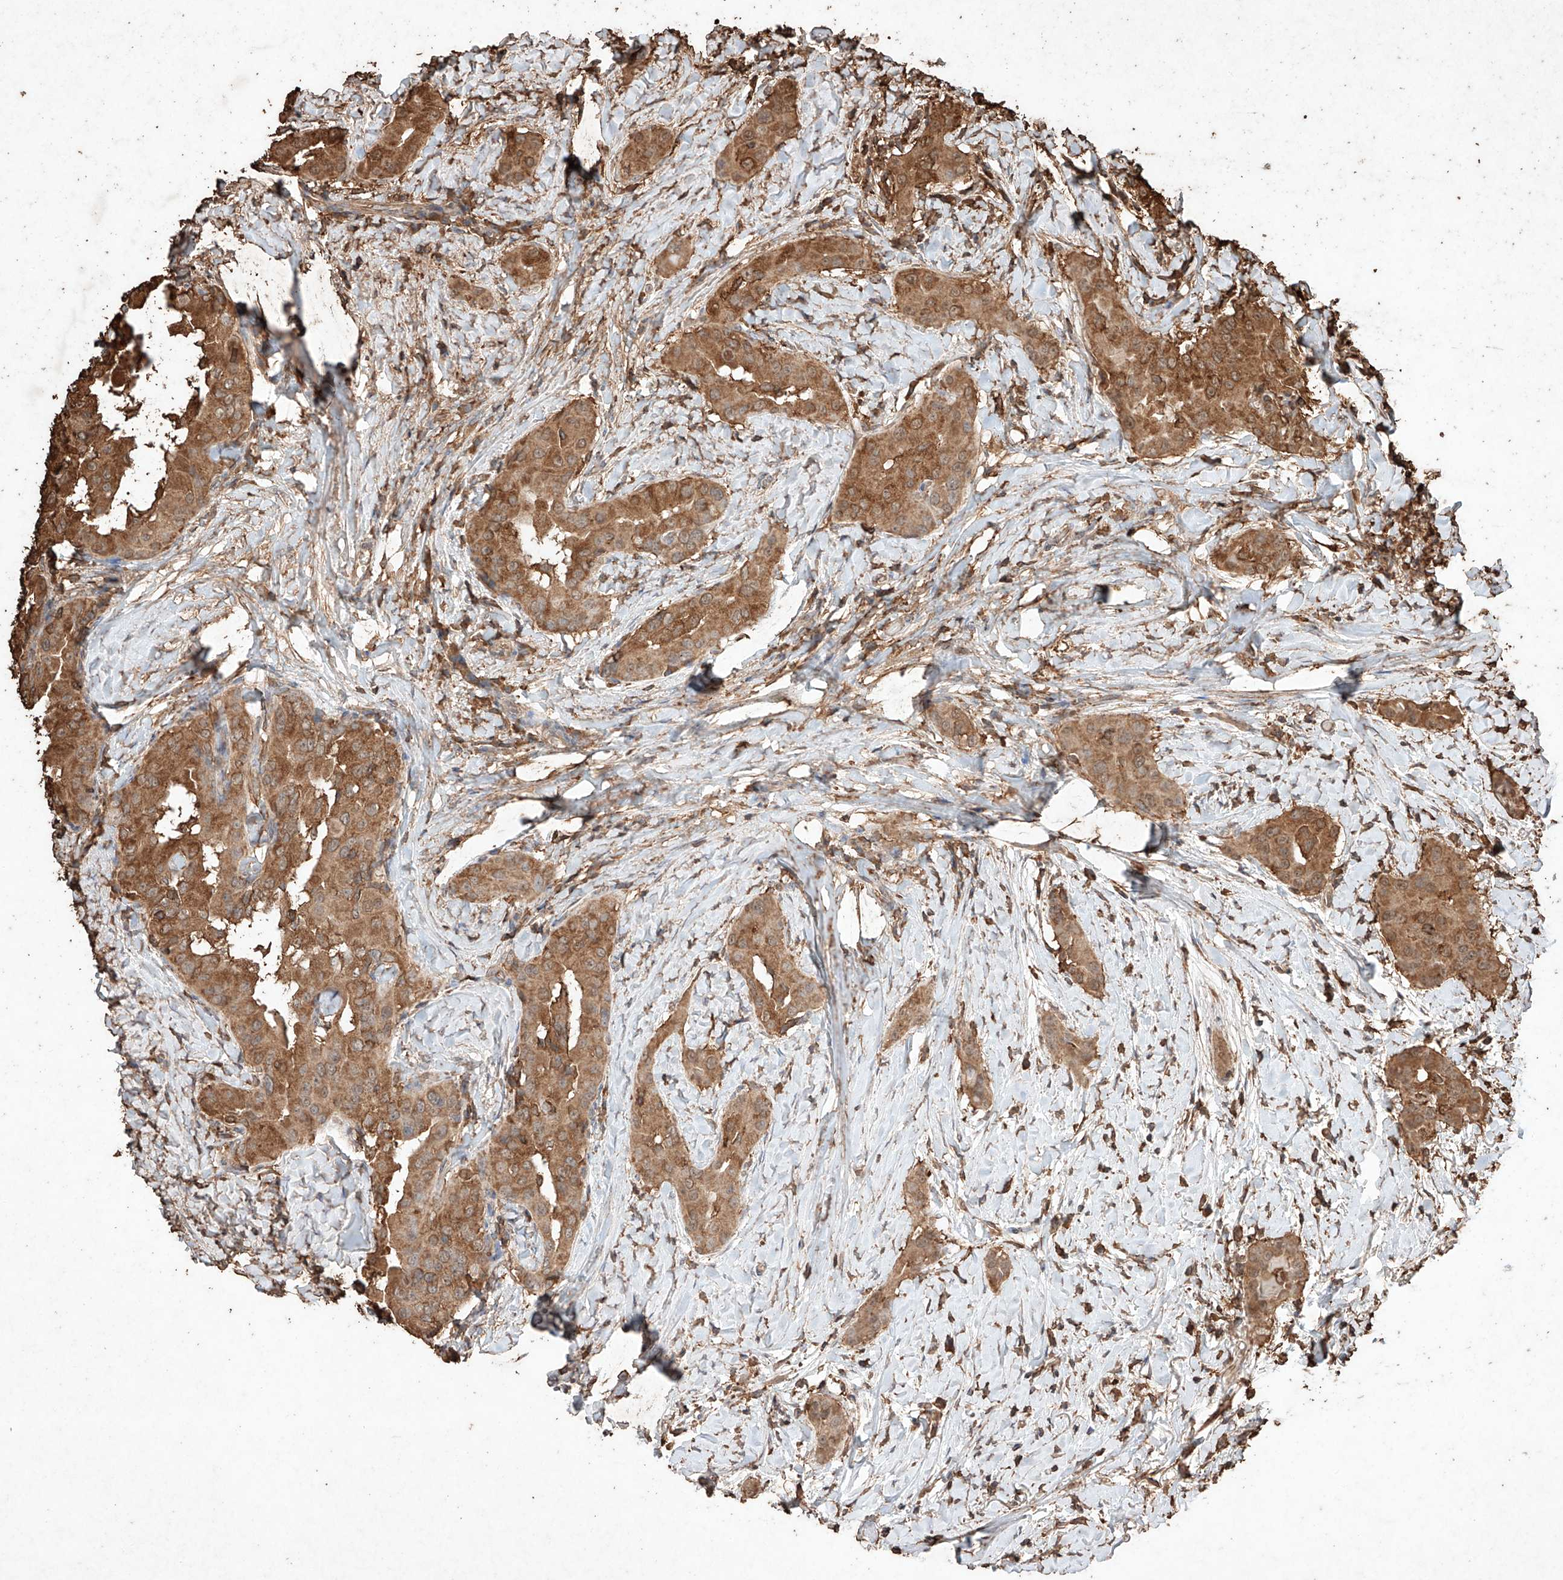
{"staining": {"intensity": "moderate", "quantity": ">75%", "location": "cytoplasmic/membranous"}, "tissue": "thyroid cancer", "cell_type": "Tumor cells", "image_type": "cancer", "snomed": [{"axis": "morphology", "description": "Papillary adenocarcinoma, NOS"}, {"axis": "topography", "description": "Thyroid gland"}], "caption": "Human thyroid cancer (papillary adenocarcinoma) stained with a brown dye shows moderate cytoplasmic/membranous positive positivity in about >75% of tumor cells.", "gene": "M6PR", "patient": {"sex": "male", "age": 33}}